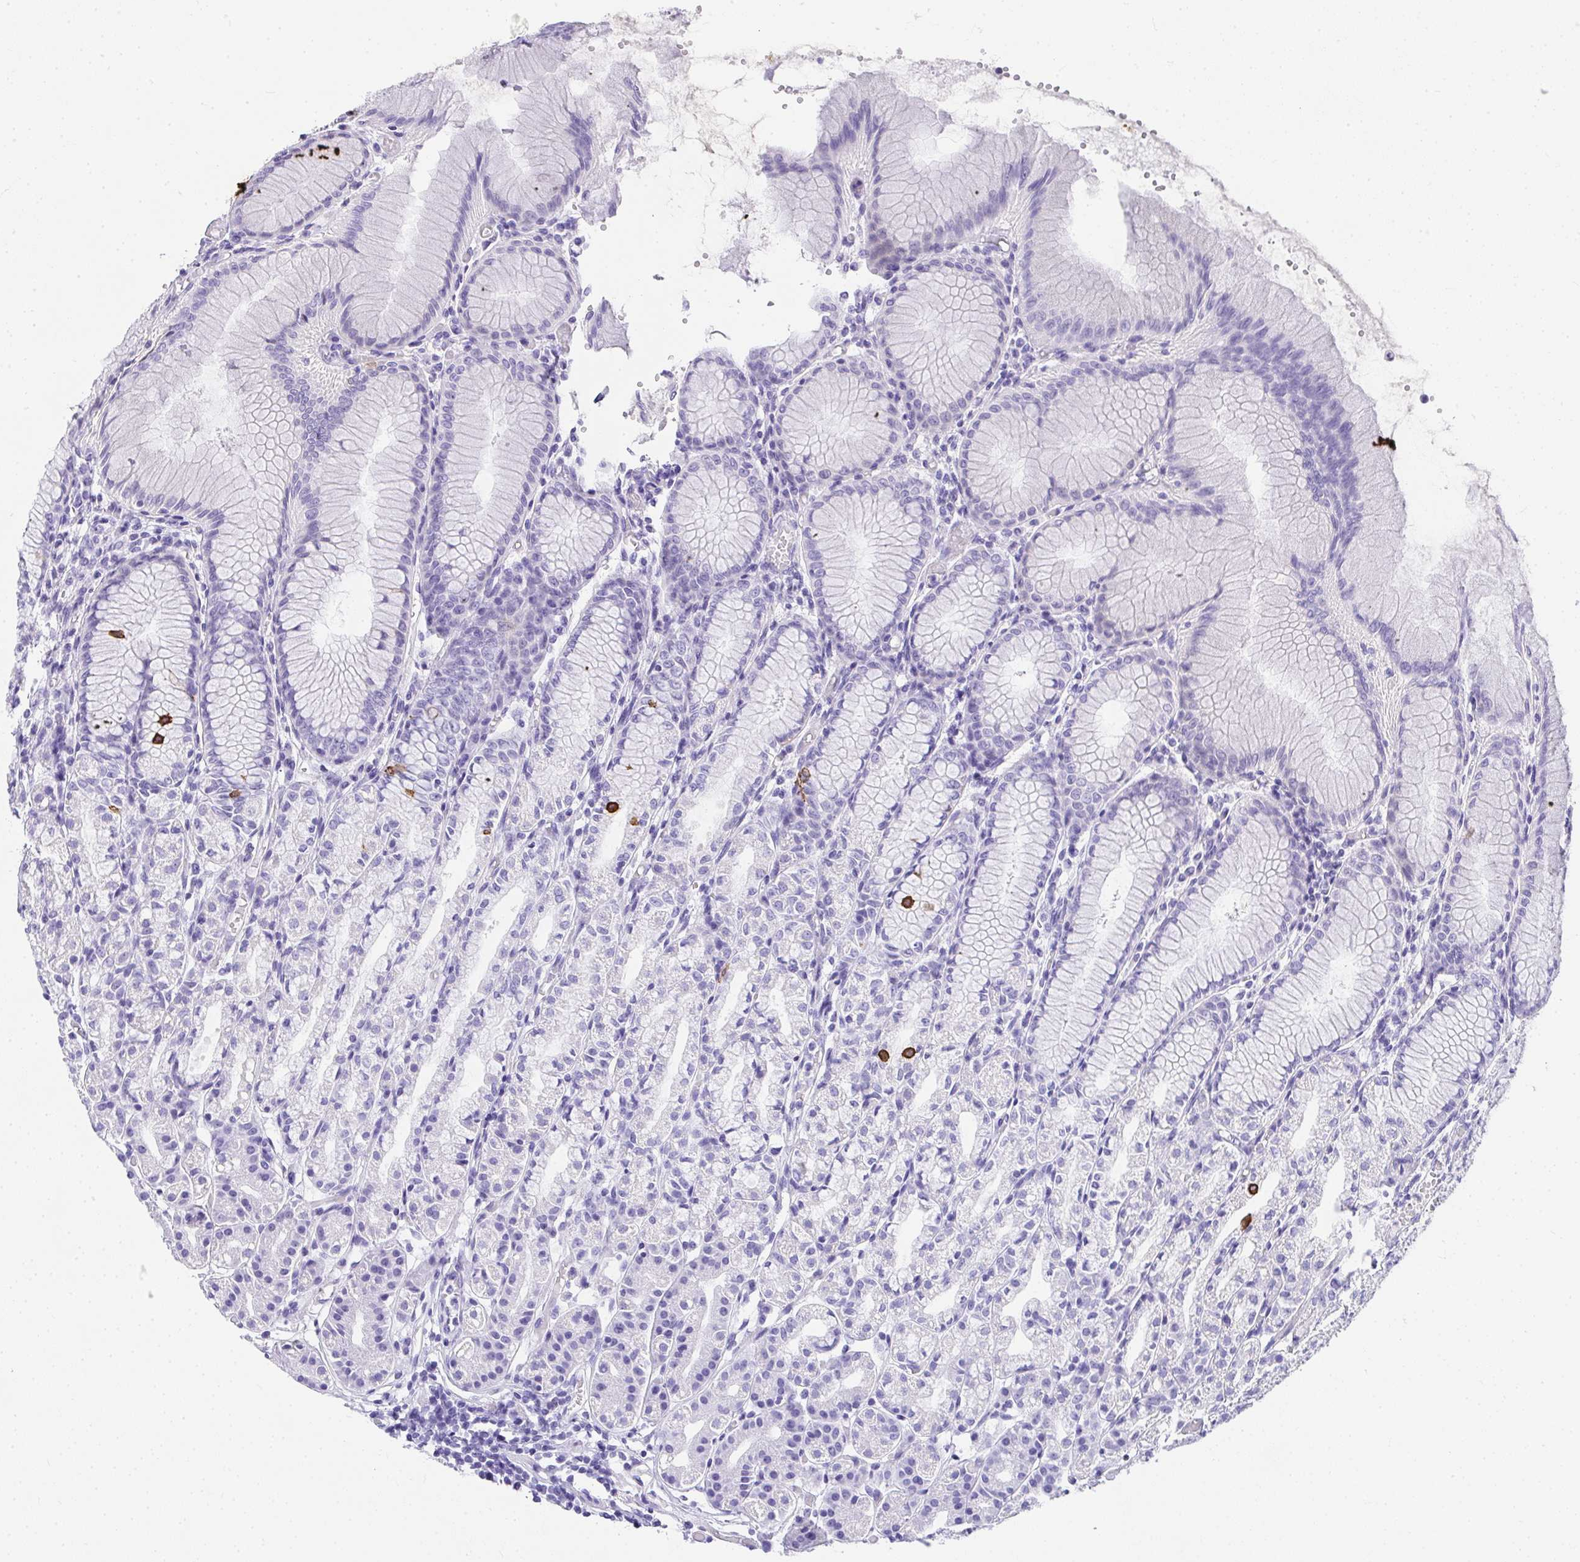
{"staining": {"intensity": "strong", "quantity": "<25%", "location": "cytoplasmic/membranous"}, "tissue": "stomach", "cell_type": "Glandular cells", "image_type": "normal", "snomed": [{"axis": "morphology", "description": "Normal tissue, NOS"}, {"axis": "topography", "description": "Stomach"}], "caption": "A photomicrograph of stomach stained for a protein reveals strong cytoplasmic/membranous brown staining in glandular cells. Immunohistochemistry stains the protein in brown and the nuclei are stained blue.", "gene": "AVIL", "patient": {"sex": "female", "age": 57}}